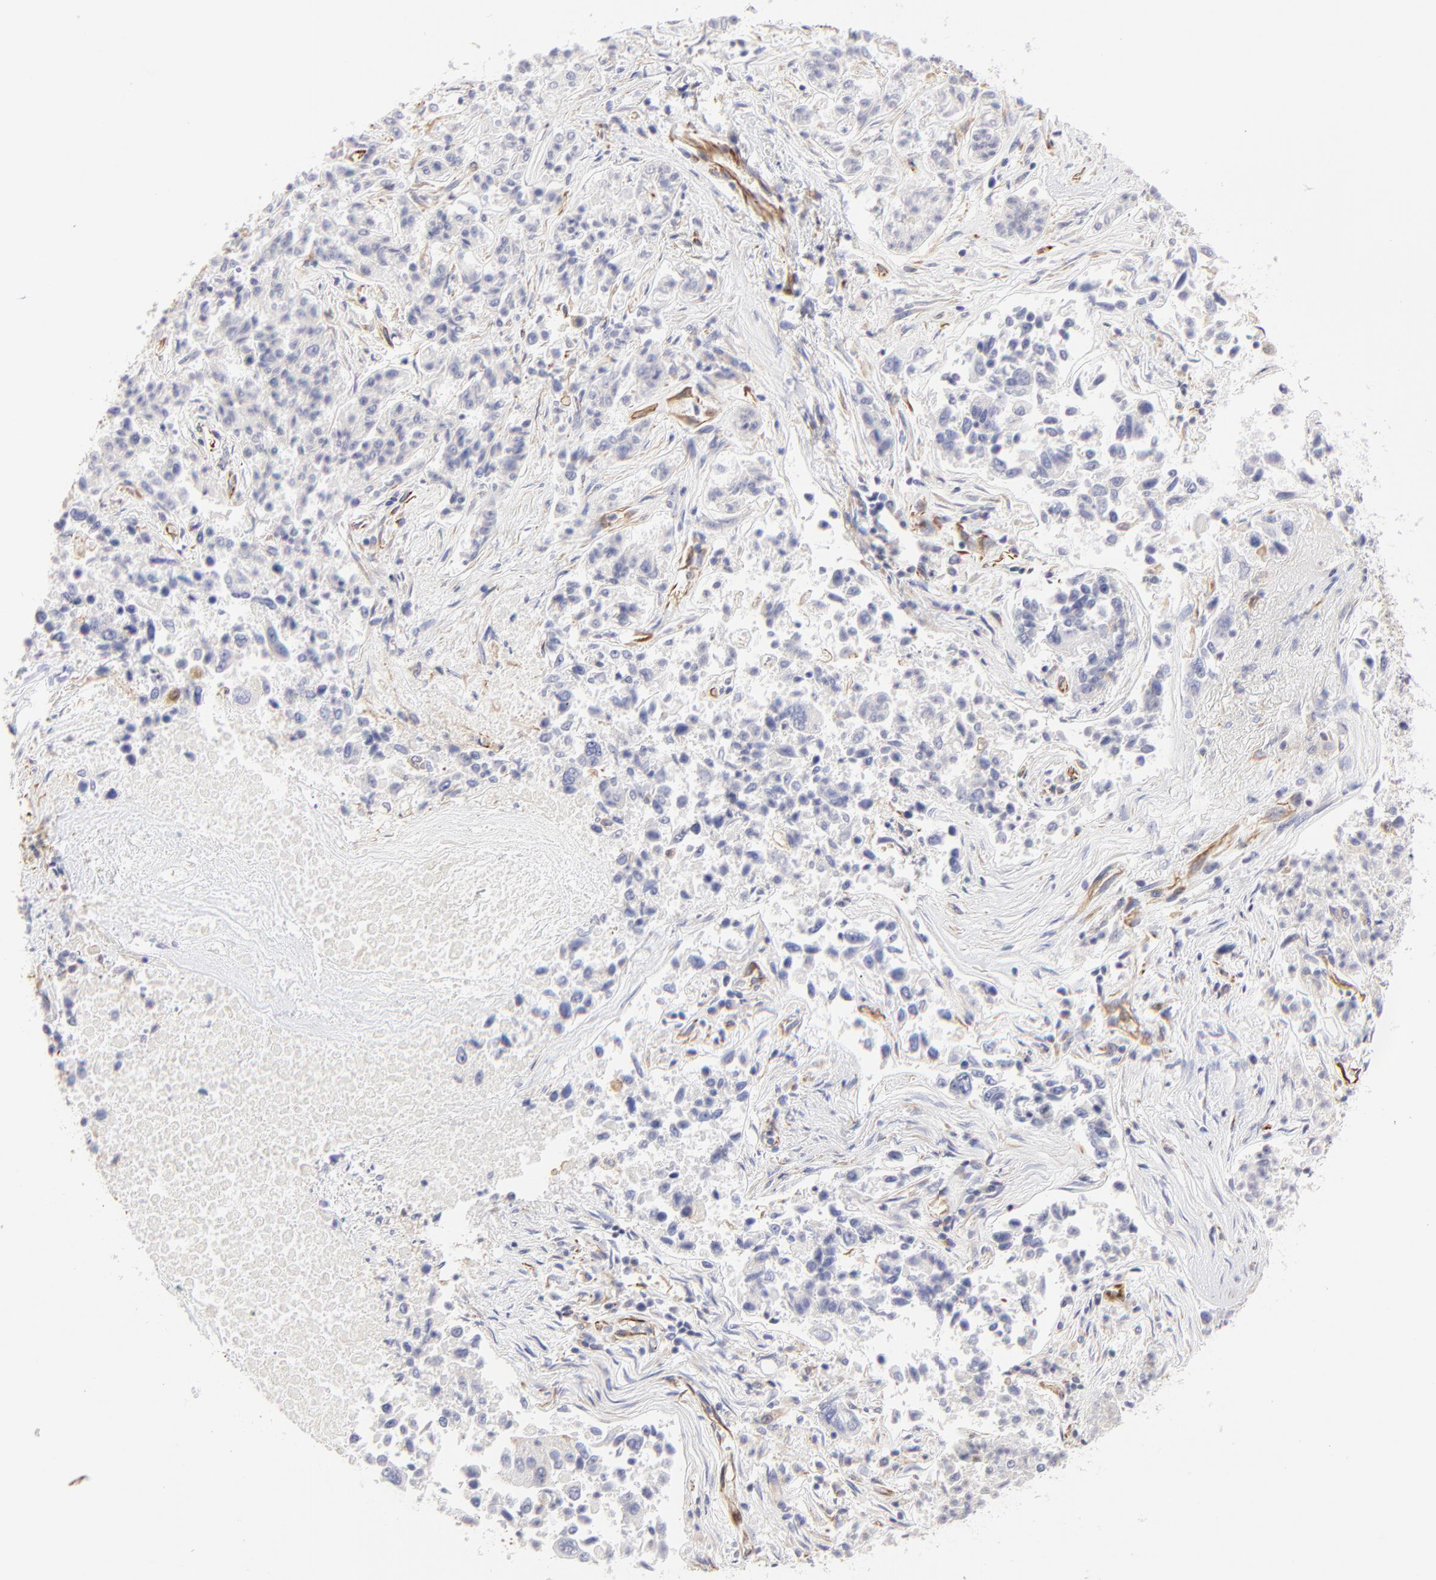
{"staining": {"intensity": "moderate", "quantity": "<25%", "location": "cytoplasmic/membranous"}, "tissue": "lung cancer", "cell_type": "Tumor cells", "image_type": "cancer", "snomed": [{"axis": "morphology", "description": "Adenocarcinoma, NOS"}, {"axis": "topography", "description": "Lung"}], "caption": "This is an image of immunohistochemistry staining of lung adenocarcinoma, which shows moderate positivity in the cytoplasmic/membranous of tumor cells.", "gene": "COX8C", "patient": {"sex": "male", "age": 84}}